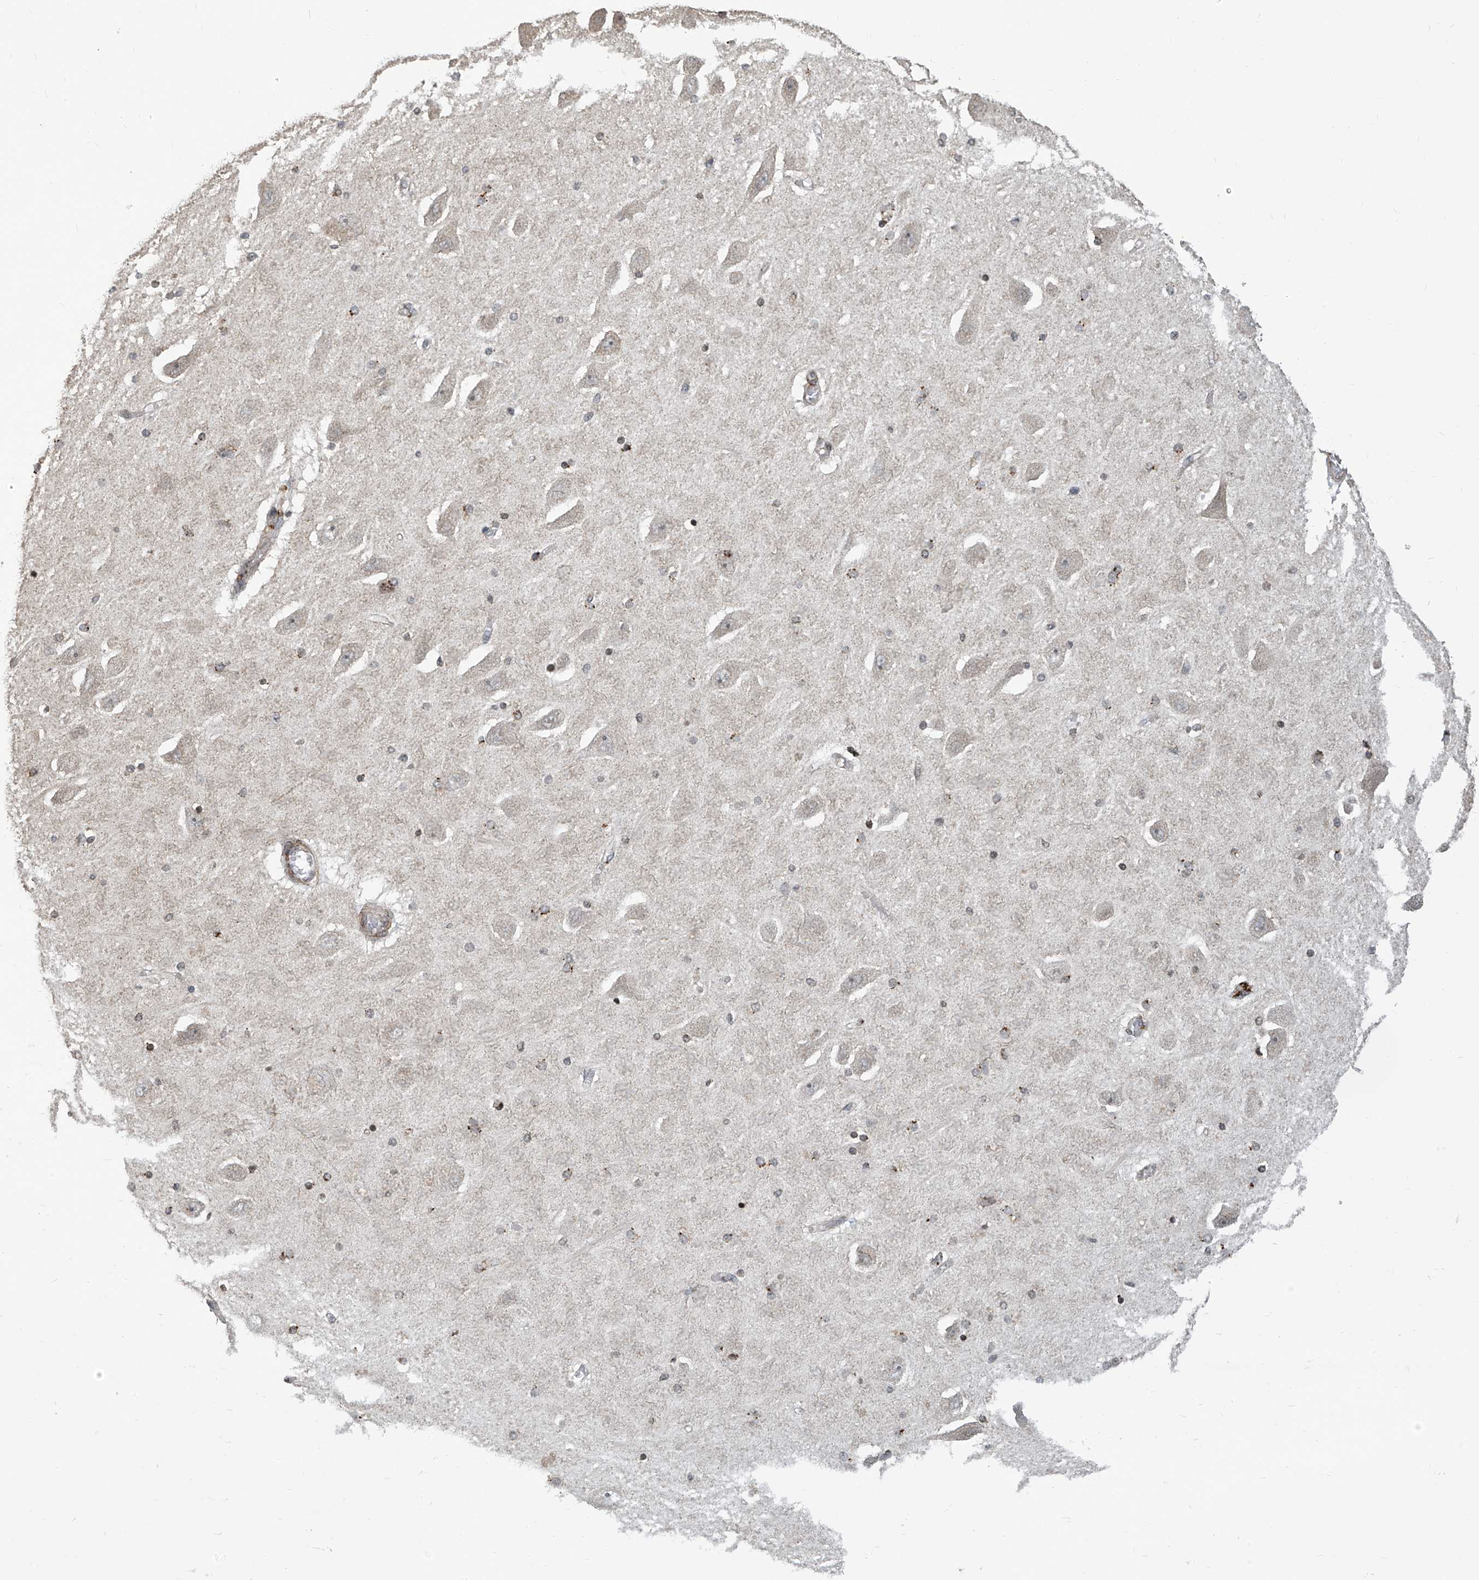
{"staining": {"intensity": "weak", "quantity": "<25%", "location": "nuclear"}, "tissue": "hippocampus", "cell_type": "Glial cells", "image_type": "normal", "snomed": [{"axis": "morphology", "description": "Normal tissue, NOS"}, {"axis": "topography", "description": "Hippocampus"}], "caption": "IHC micrograph of normal hippocampus: hippocampus stained with DAB exhibits no significant protein staining in glial cells. Brightfield microscopy of IHC stained with DAB (3,3'-diaminobenzidine) (brown) and hematoxylin (blue), captured at high magnification.", "gene": "METAP1D", "patient": {"sex": "female", "age": 54}}